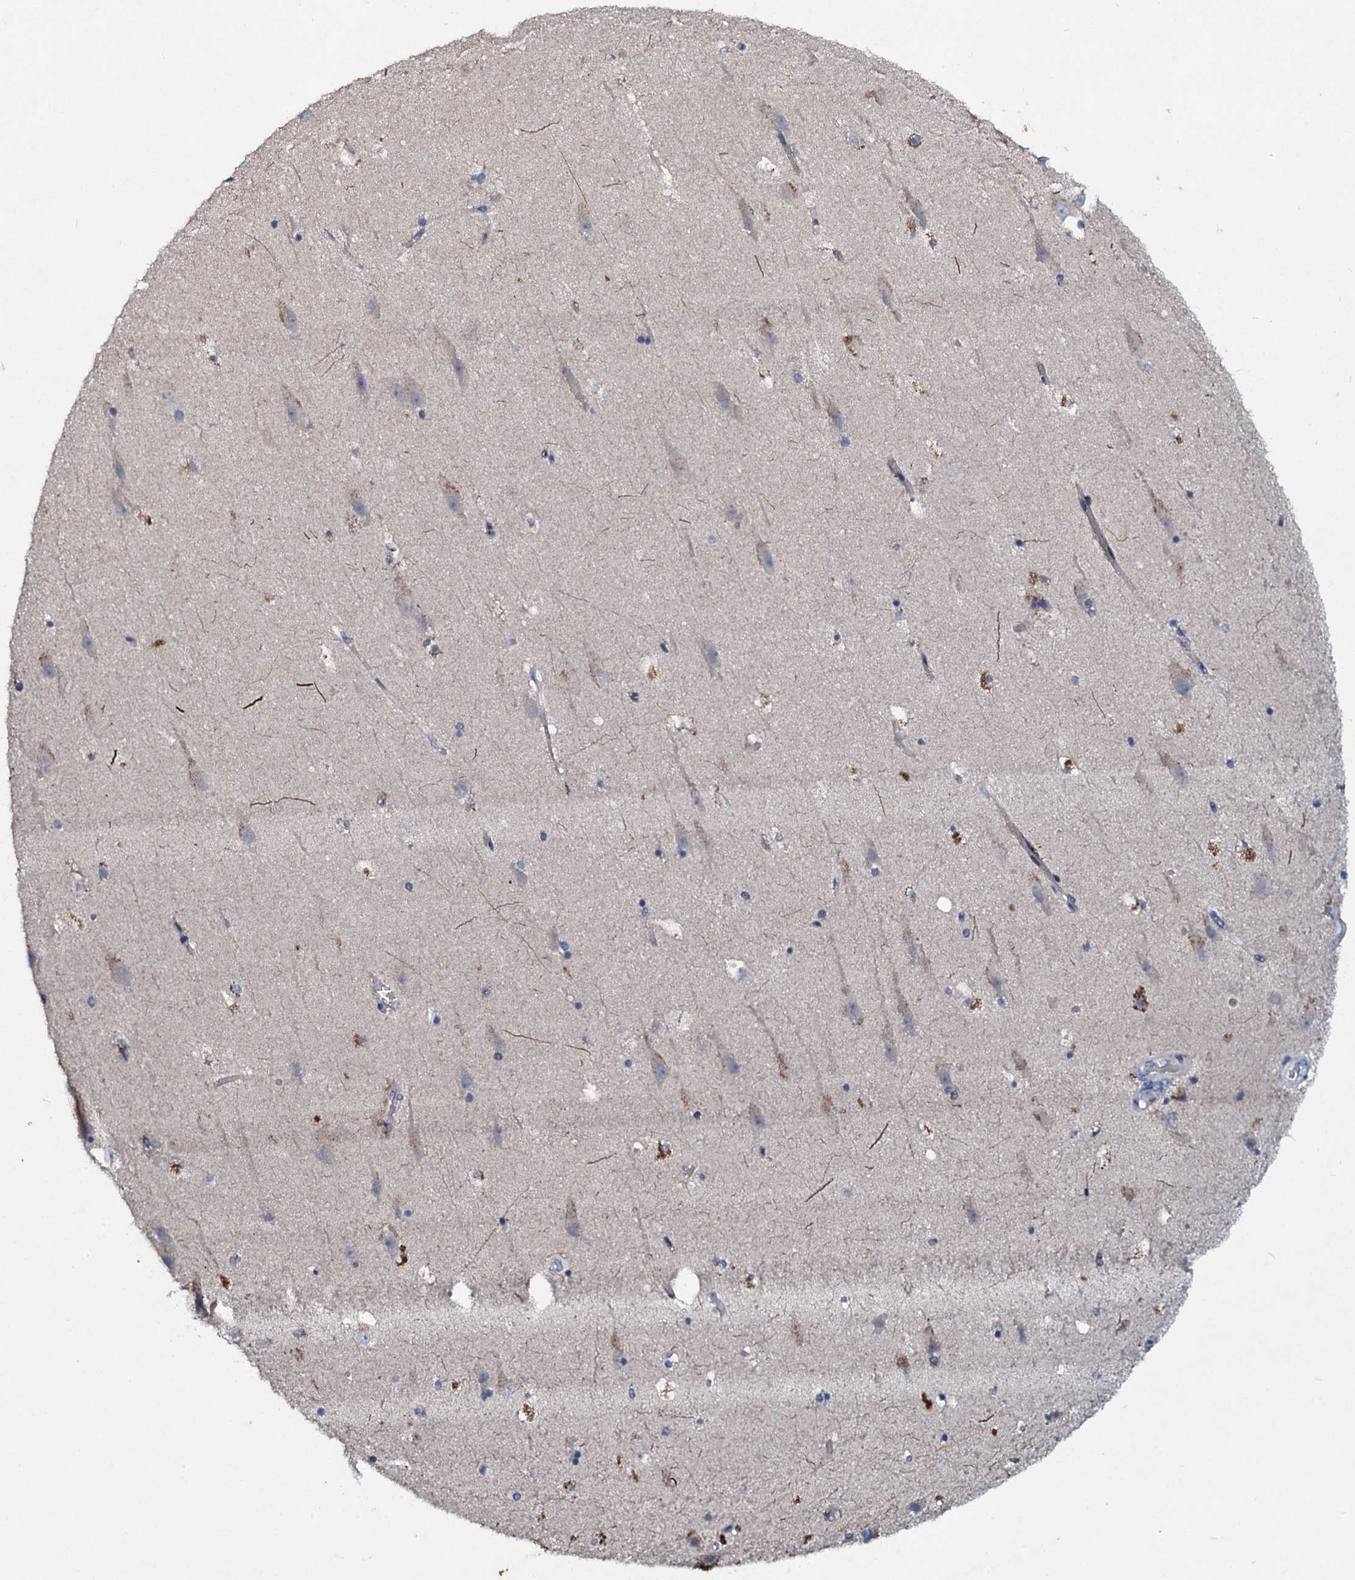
{"staining": {"intensity": "moderate", "quantity": "<25%", "location": "cytoplasmic/membranous"}, "tissue": "hippocampus", "cell_type": "Glial cells", "image_type": "normal", "snomed": [{"axis": "morphology", "description": "Normal tissue, NOS"}, {"axis": "topography", "description": "Hippocampus"}], "caption": "Moderate cytoplasmic/membranous protein positivity is identified in about <25% of glial cells in hippocampus.", "gene": "TPGS2", "patient": {"sex": "female", "age": 52}}